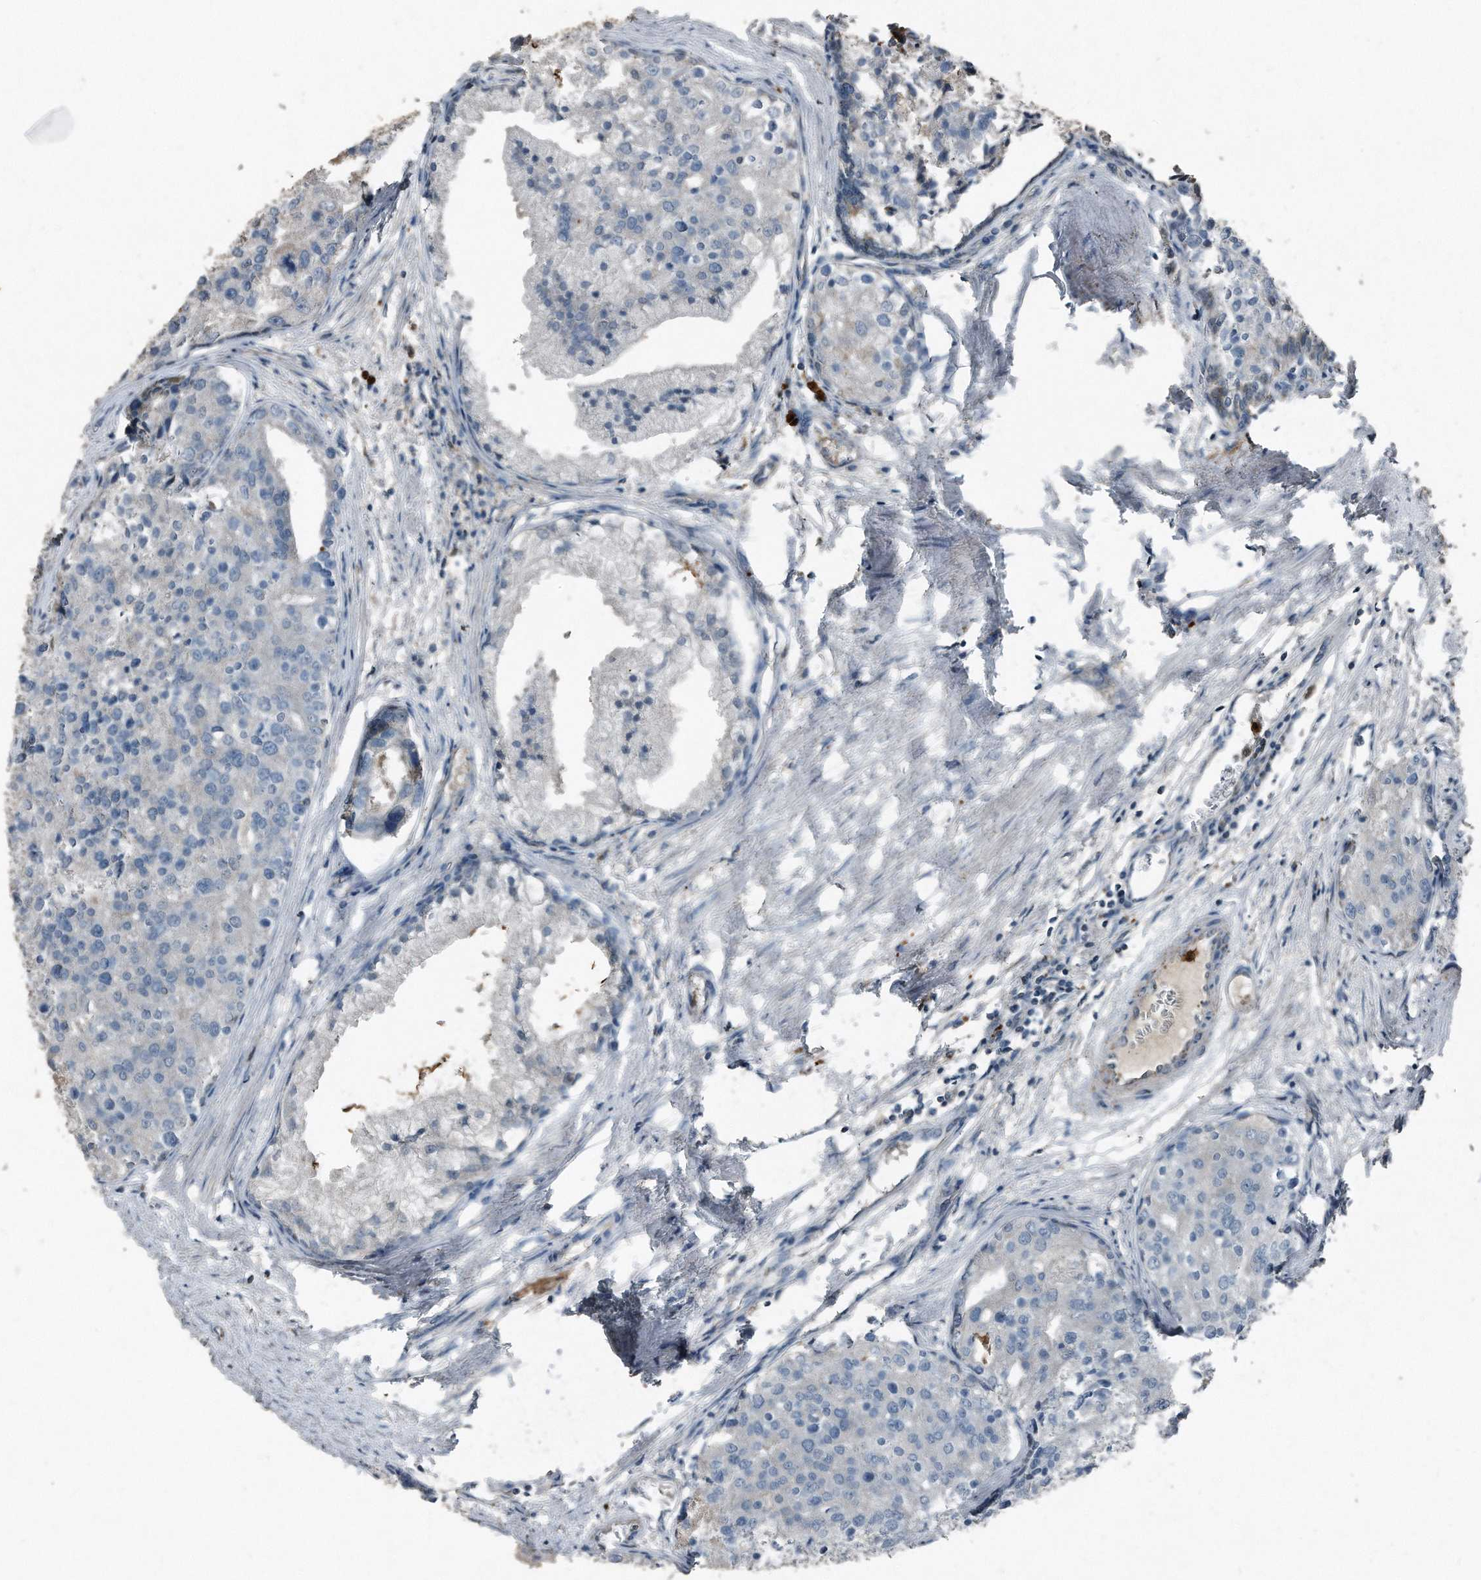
{"staining": {"intensity": "weak", "quantity": "<25%", "location": "cytoplasmic/membranous"}, "tissue": "prostate cancer", "cell_type": "Tumor cells", "image_type": "cancer", "snomed": [{"axis": "morphology", "description": "Adenocarcinoma, High grade"}, {"axis": "topography", "description": "Prostate"}], "caption": "Tumor cells show no significant positivity in prostate adenocarcinoma (high-grade). Nuclei are stained in blue.", "gene": "C9", "patient": {"sex": "male", "age": 50}}